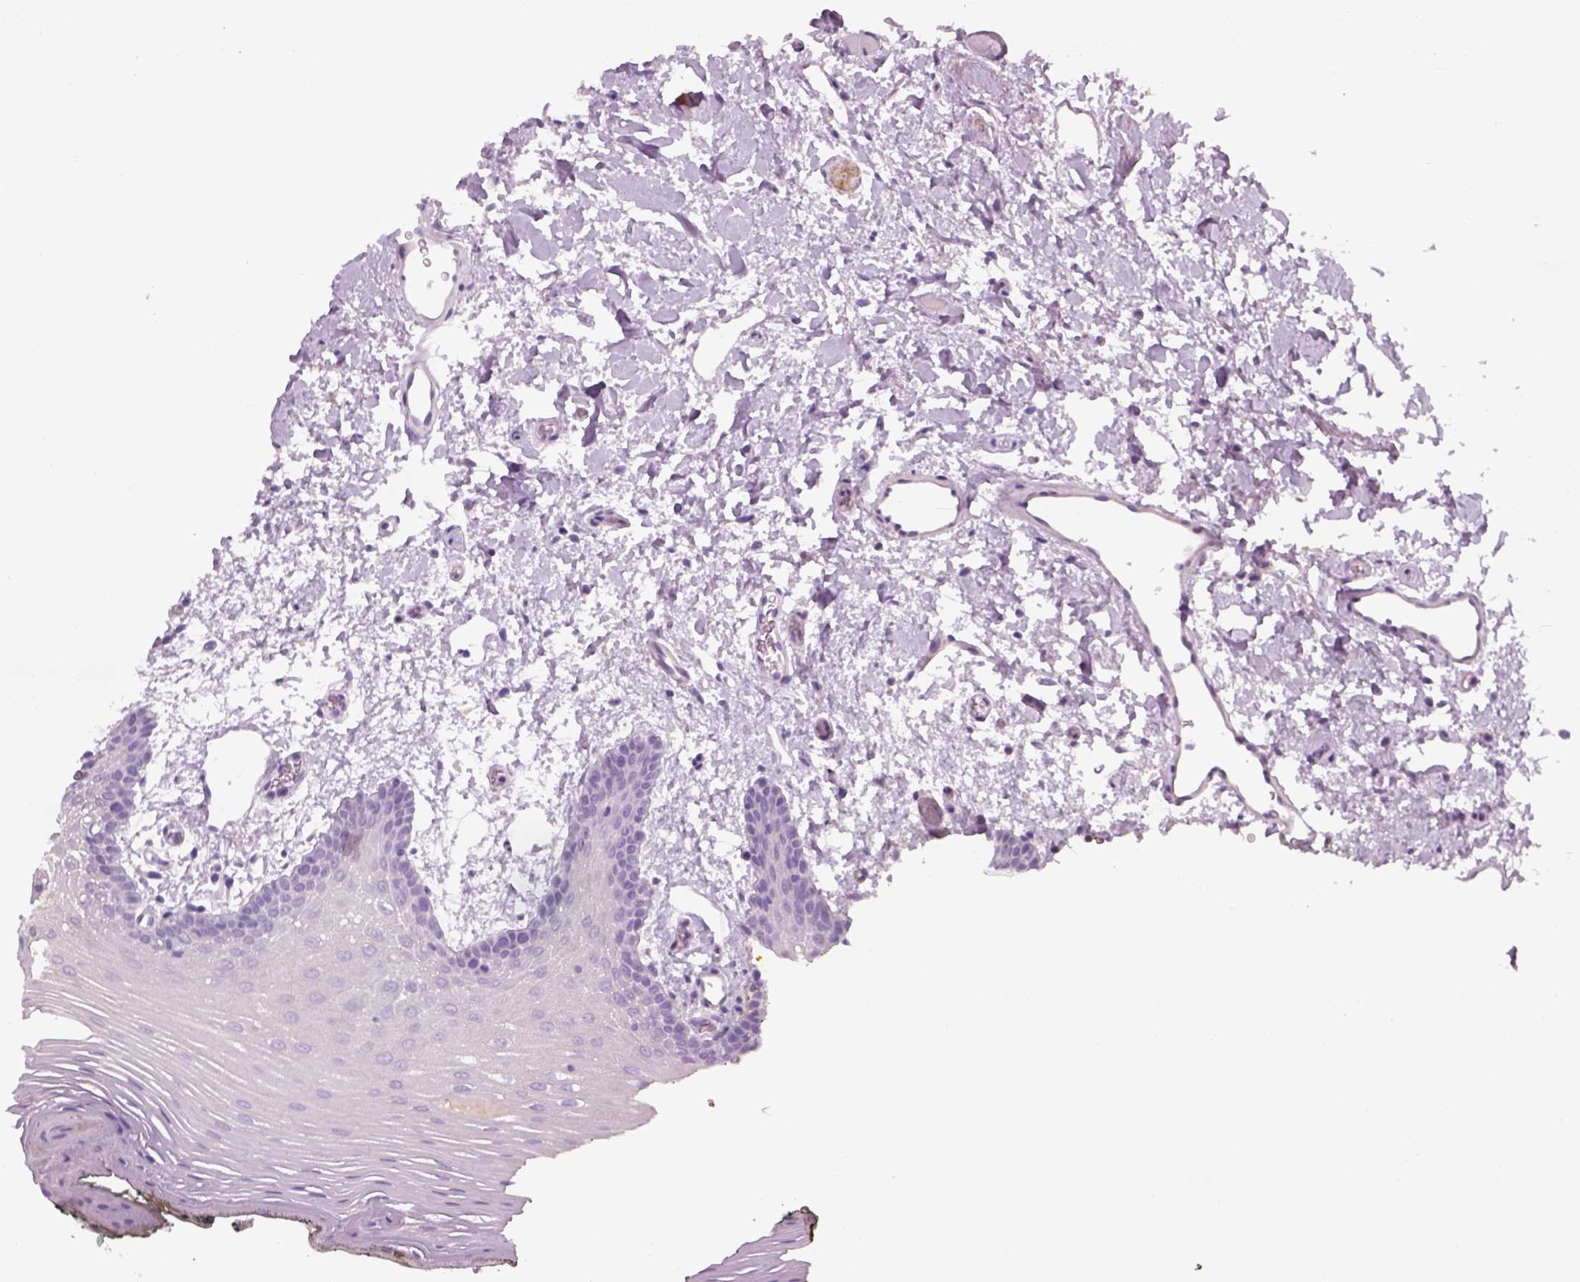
{"staining": {"intensity": "negative", "quantity": "none", "location": "none"}, "tissue": "oral mucosa", "cell_type": "Squamous epithelial cells", "image_type": "normal", "snomed": [{"axis": "morphology", "description": "Normal tissue, NOS"}, {"axis": "topography", "description": "Oral tissue"}, {"axis": "topography", "description": "Head-Neck"}], "caption": "Oral mucosa was stained to show a protein in brown. There is no significant staining in squamous epithelial cells. Brightfield microscopy of IHC stained with DAB (3,3'-diaminobenzidine) (brown) and hematoxylin (blue), captured at high magnification.", "gene": "GAS2L2", "patient": {"sex": "male", "age": 65}}